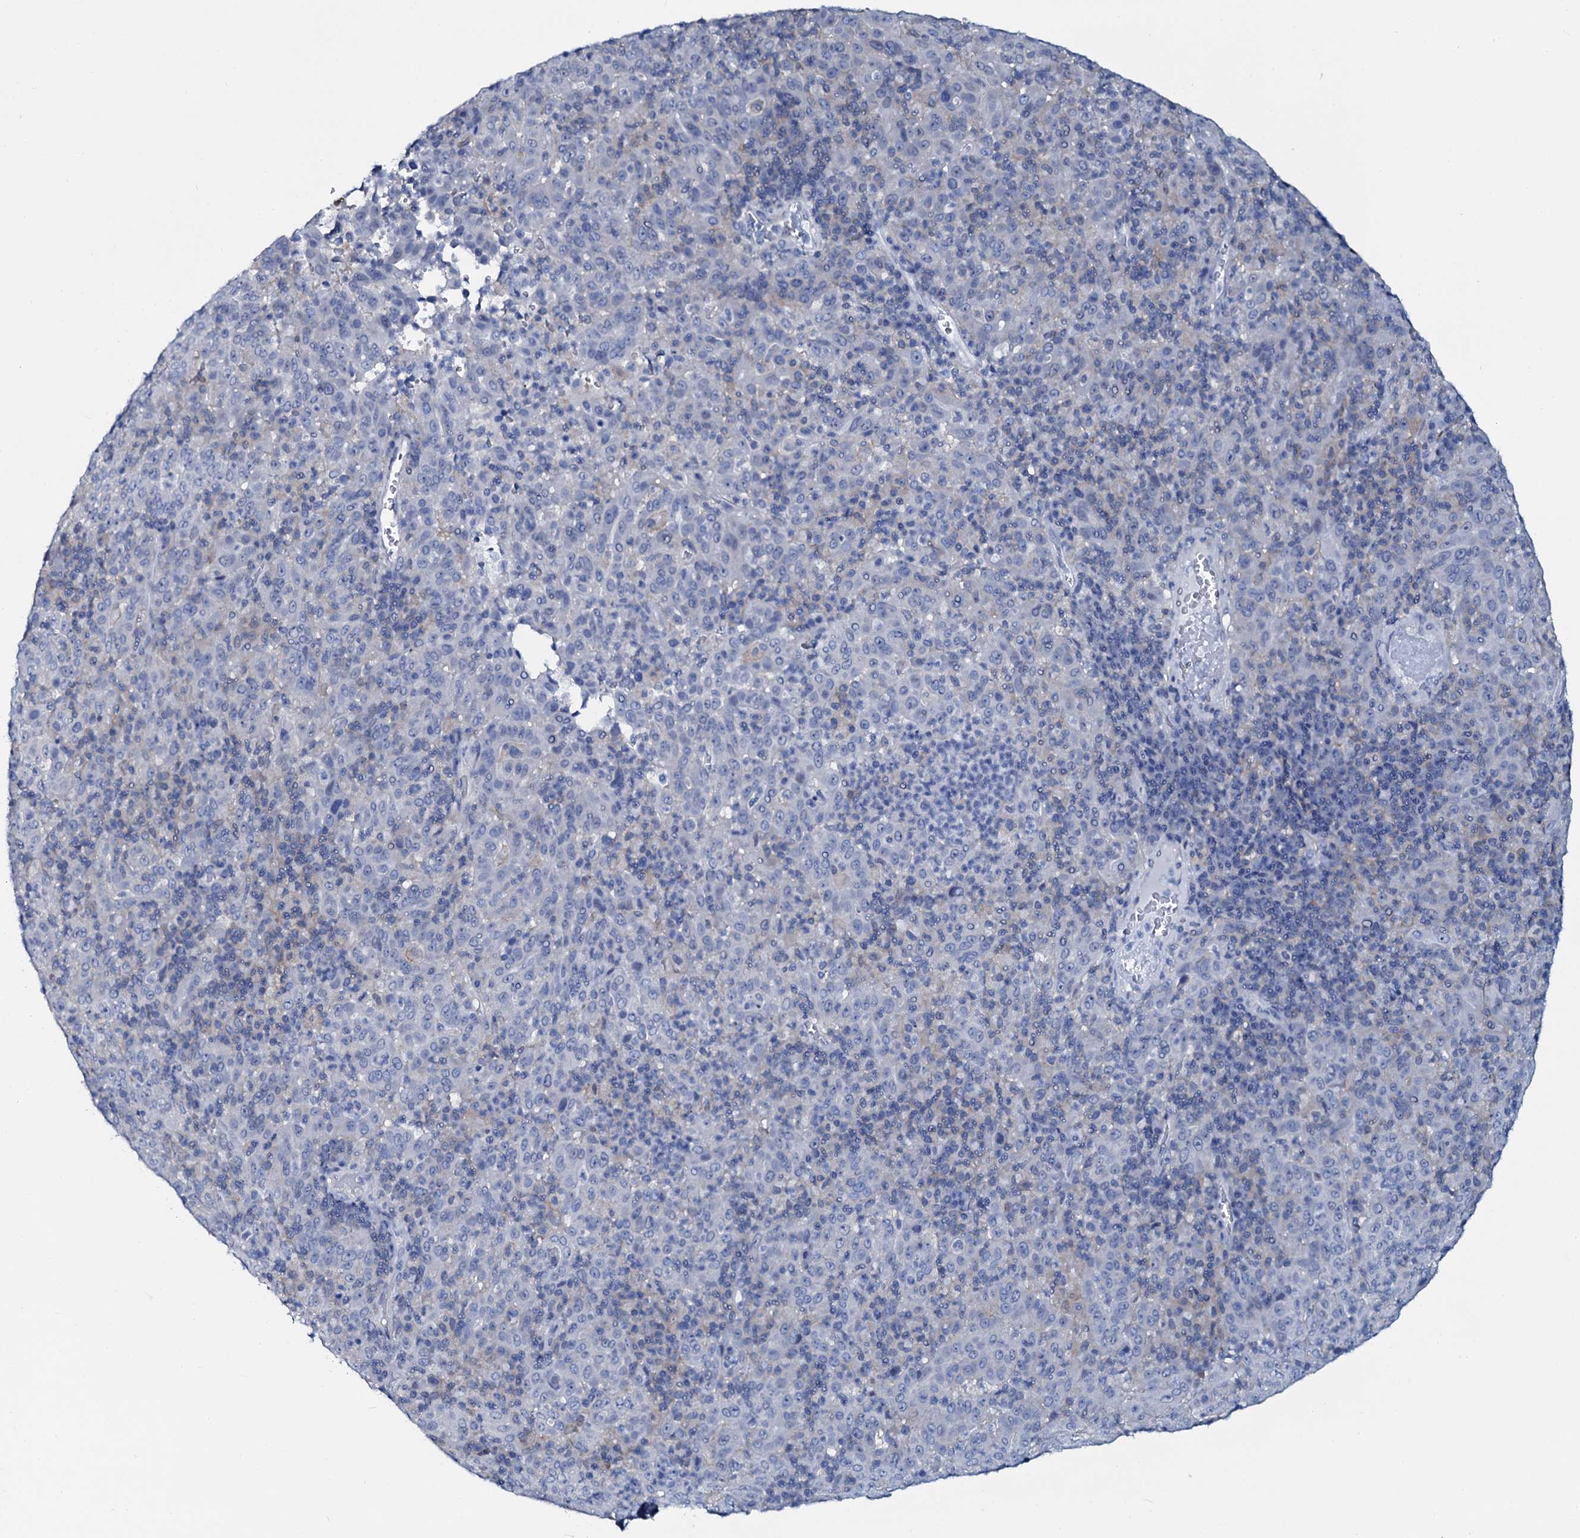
{"staining": {"intensity": "negative", "quantity": "none", "location": "none"}, "tissue": "pancreatic cancer", "cell_type": "Tumor cells", "image_type": "cancer", "snomed": [{"axis": "morphology", "description": "Adenocarcinoma, NOS"}, {"axis": "topography", "description": "Pancreas"}], "caption": "This is an IHC photomicrograph of pancreatic cancer (adenocarcinoma). There is no expression in tumor cells.", "gene": "SLC4A7", "patient": {"sex": "male", "age": 63}}